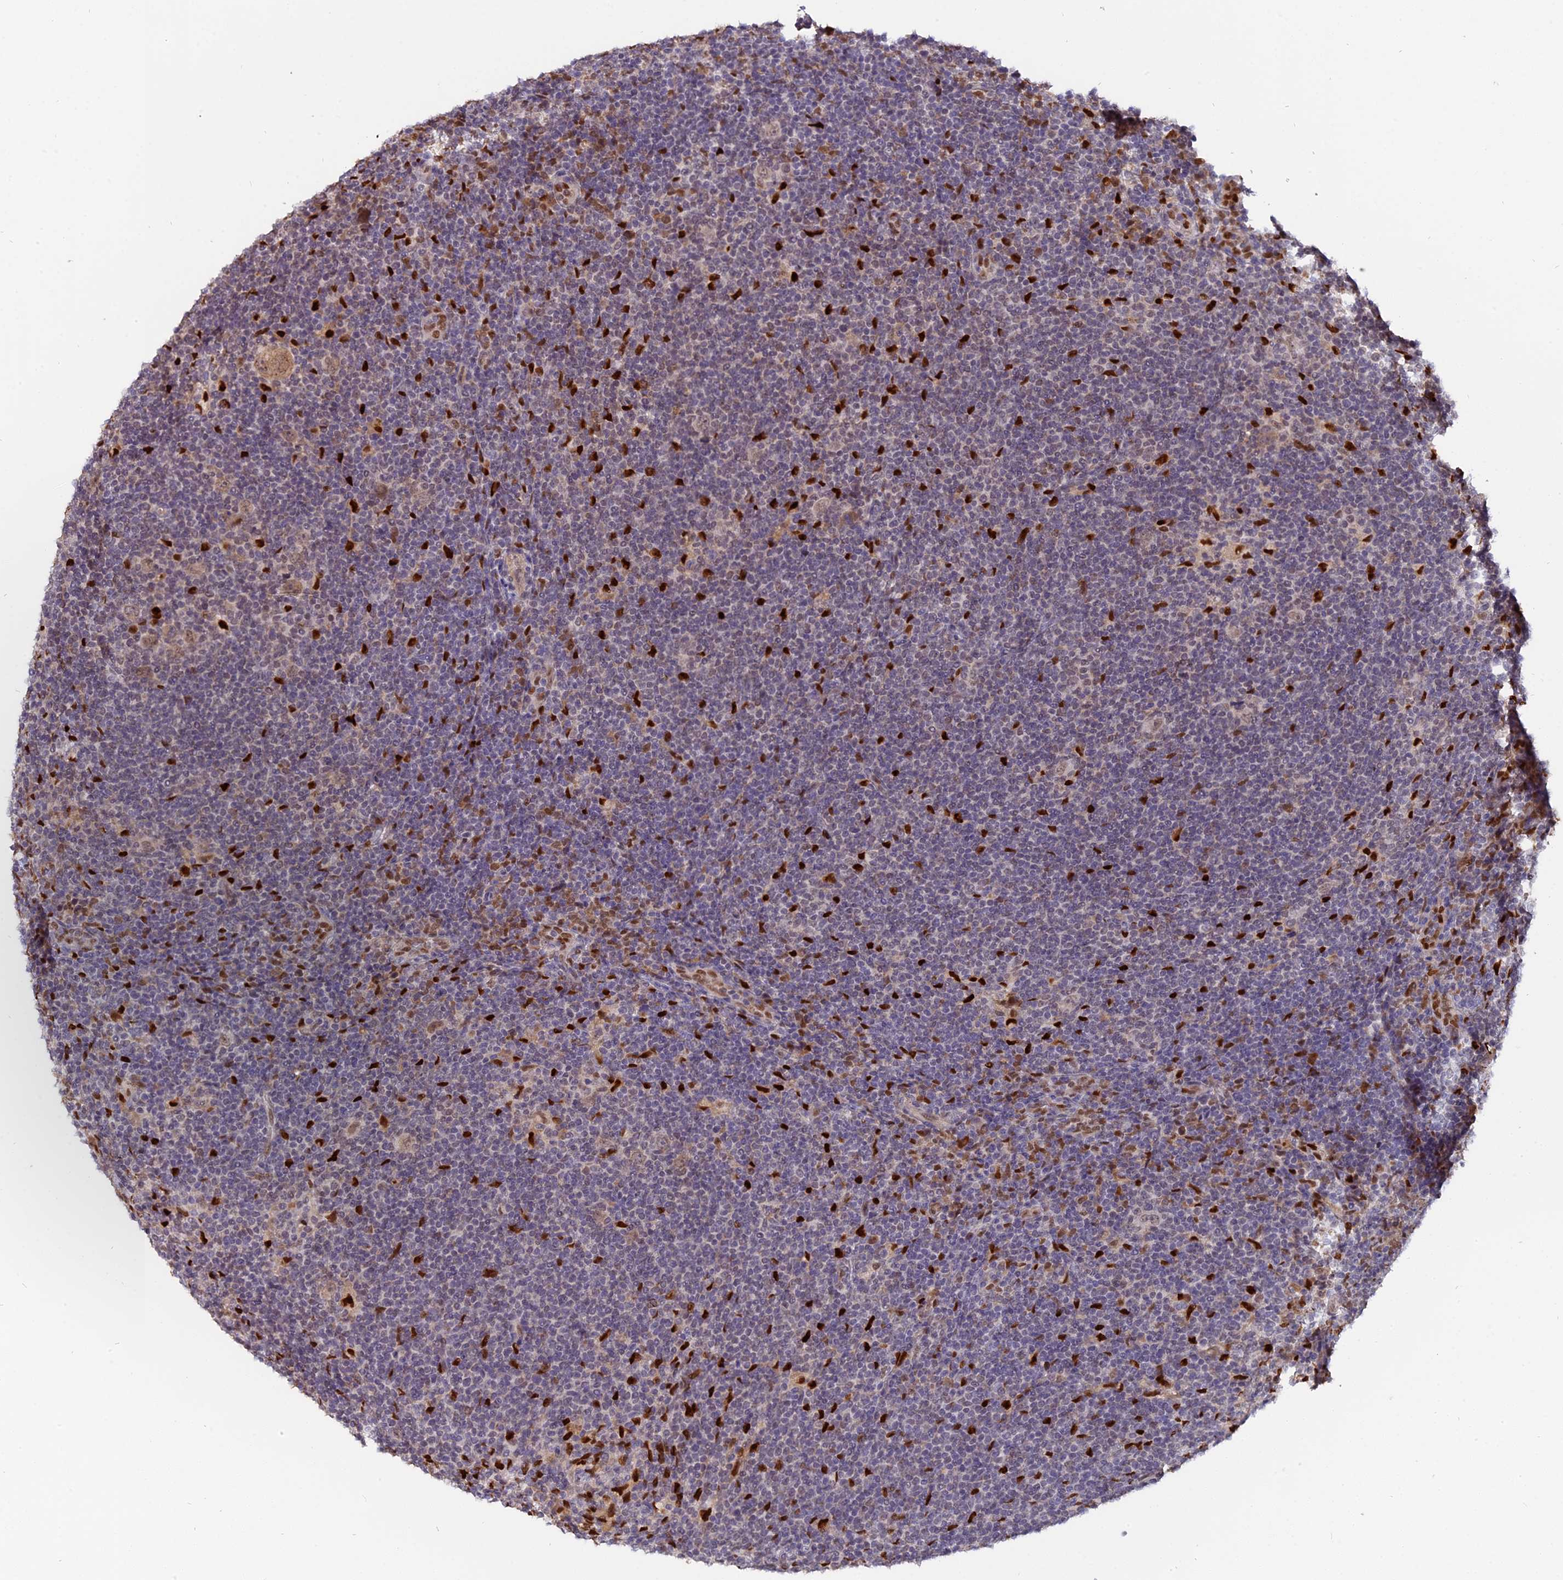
{"staining": {"intensity": "moderate", "quantity": ">75%", "location": "nuclear"}, "tissue": "lymphoma", "cell_type": "Tumor cells", "image_type": "cancer", "snomed": [{"axis": "morphology", "description": "Hodgkin's disease, NOS"}, {"axis": "topography", "description": "Lymph node"}], "caption": "Protein expression analysis of Hodgkin's disease reveals moderate nuclear staining in approximately >75% of tumor cells.", "gene": "FAM118B", "patient": {"sex": "female", "age": 57}}